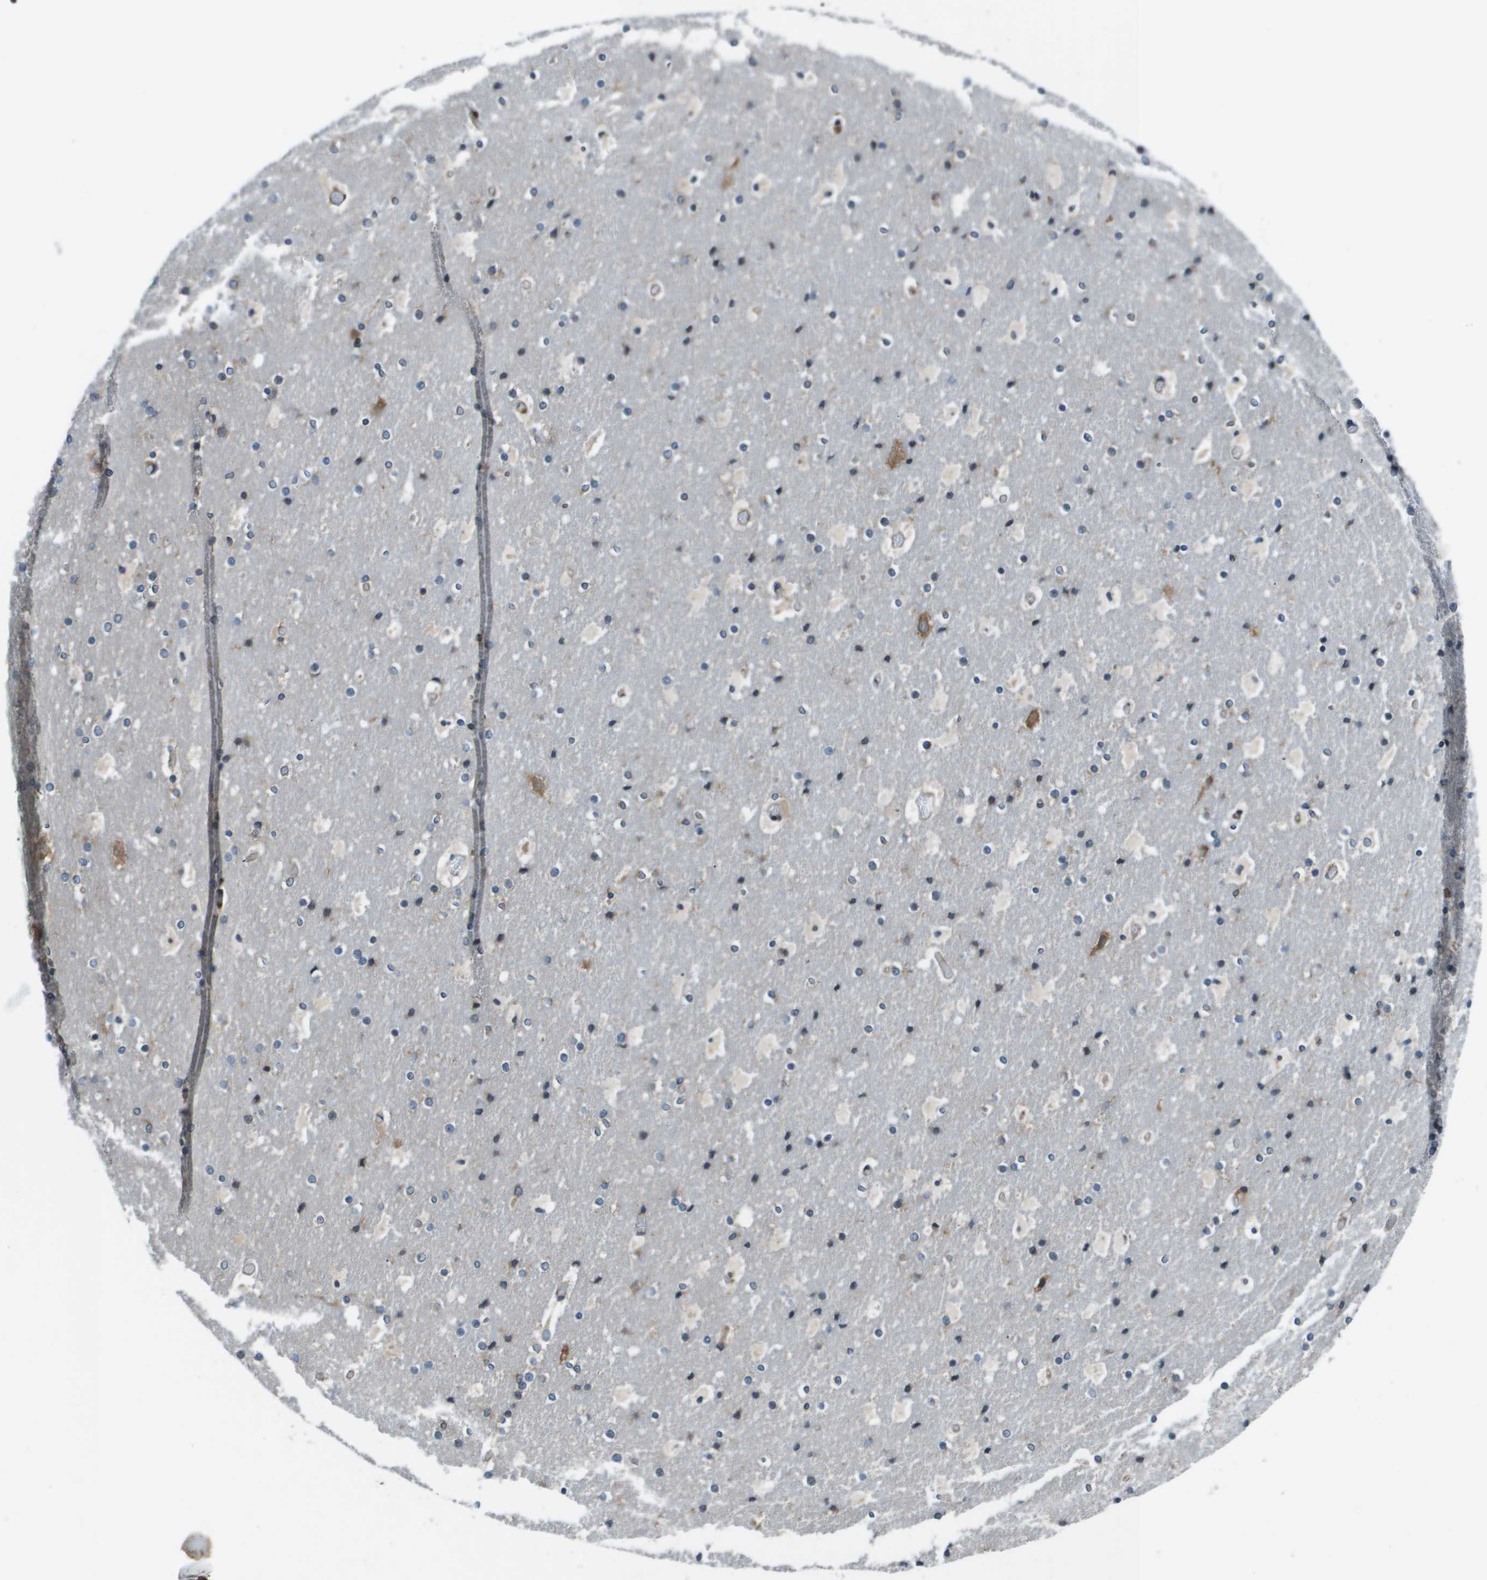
{"staining": {"intensity": "negative", "quantity": "none", "location": "none"}, "tissue": "cerebral cortex", "cell_type": "Endothelial cells", "image_type": "normal", "snomed": [{"axis": "morphology", "description": "Normal tissue, NOS"}, {"axis": "topography", "description": "Cerebral cortex"}], "caption": "The image shows no significant positivity in endothelial cells of cerebral cortex.", "gene": "EIF3B", "patient": {"sex": "male", "age": 57}}